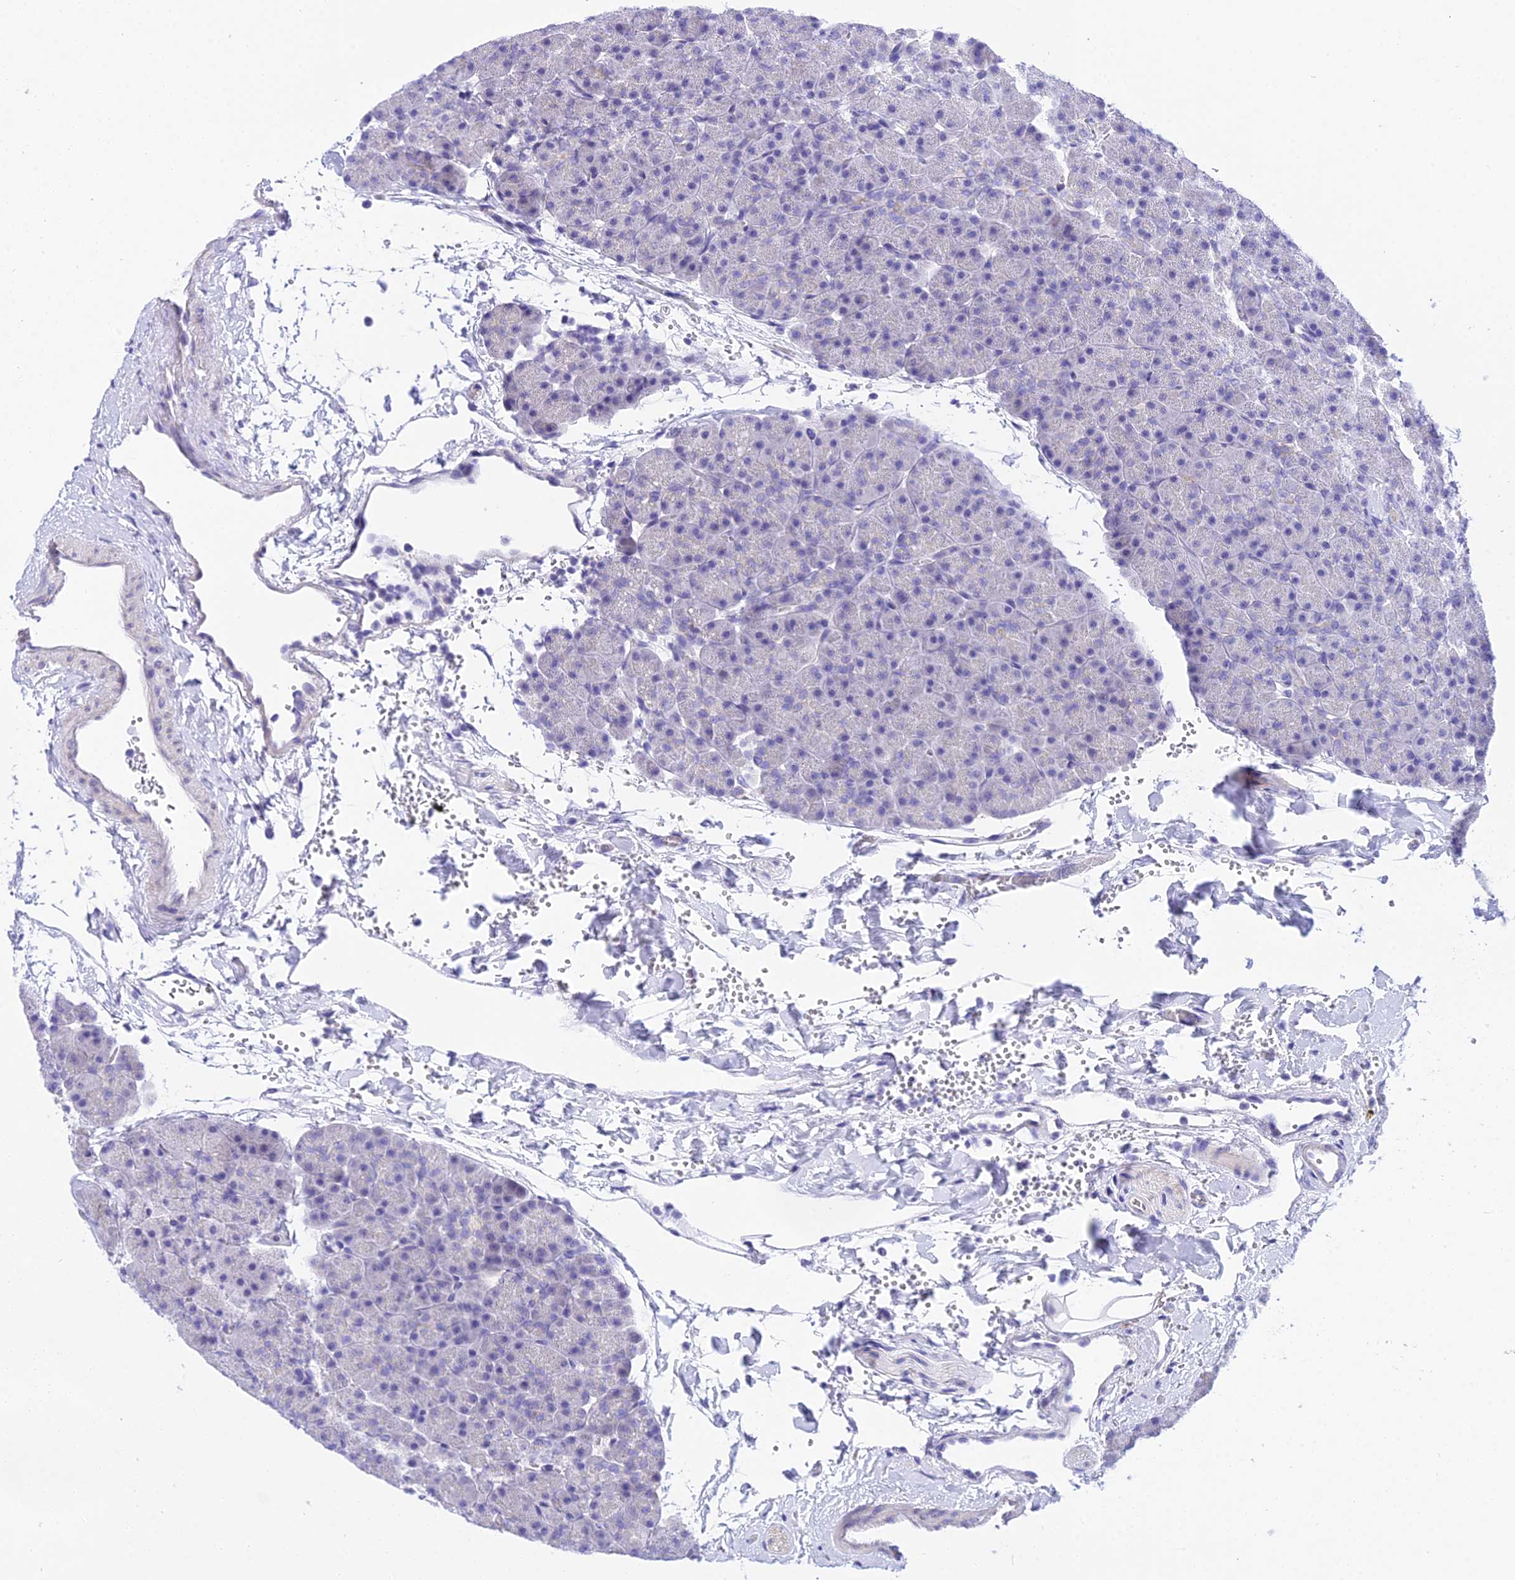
{"staining": {"intensity": "negative", "quantity": "none", "location": "none"}, "tissue": "pancreas", "cell_type": "Exocrine glandular cells", "image_type": "normal", "snomed": [{"axis": "morphology", "description": "Normal tissue, NOS"}, {"axis": "topography", "description": "Pancreas"}], "caption": "Immunohistochemistry of benign pancreas shows no staining in exocrine glandular cells. The staining is performed using DAB brown chromogen with nuclei counter-stained in using hematoxylin.", "gene": "DEFB107A", "patient": {"sex": "male", "age": 36}}